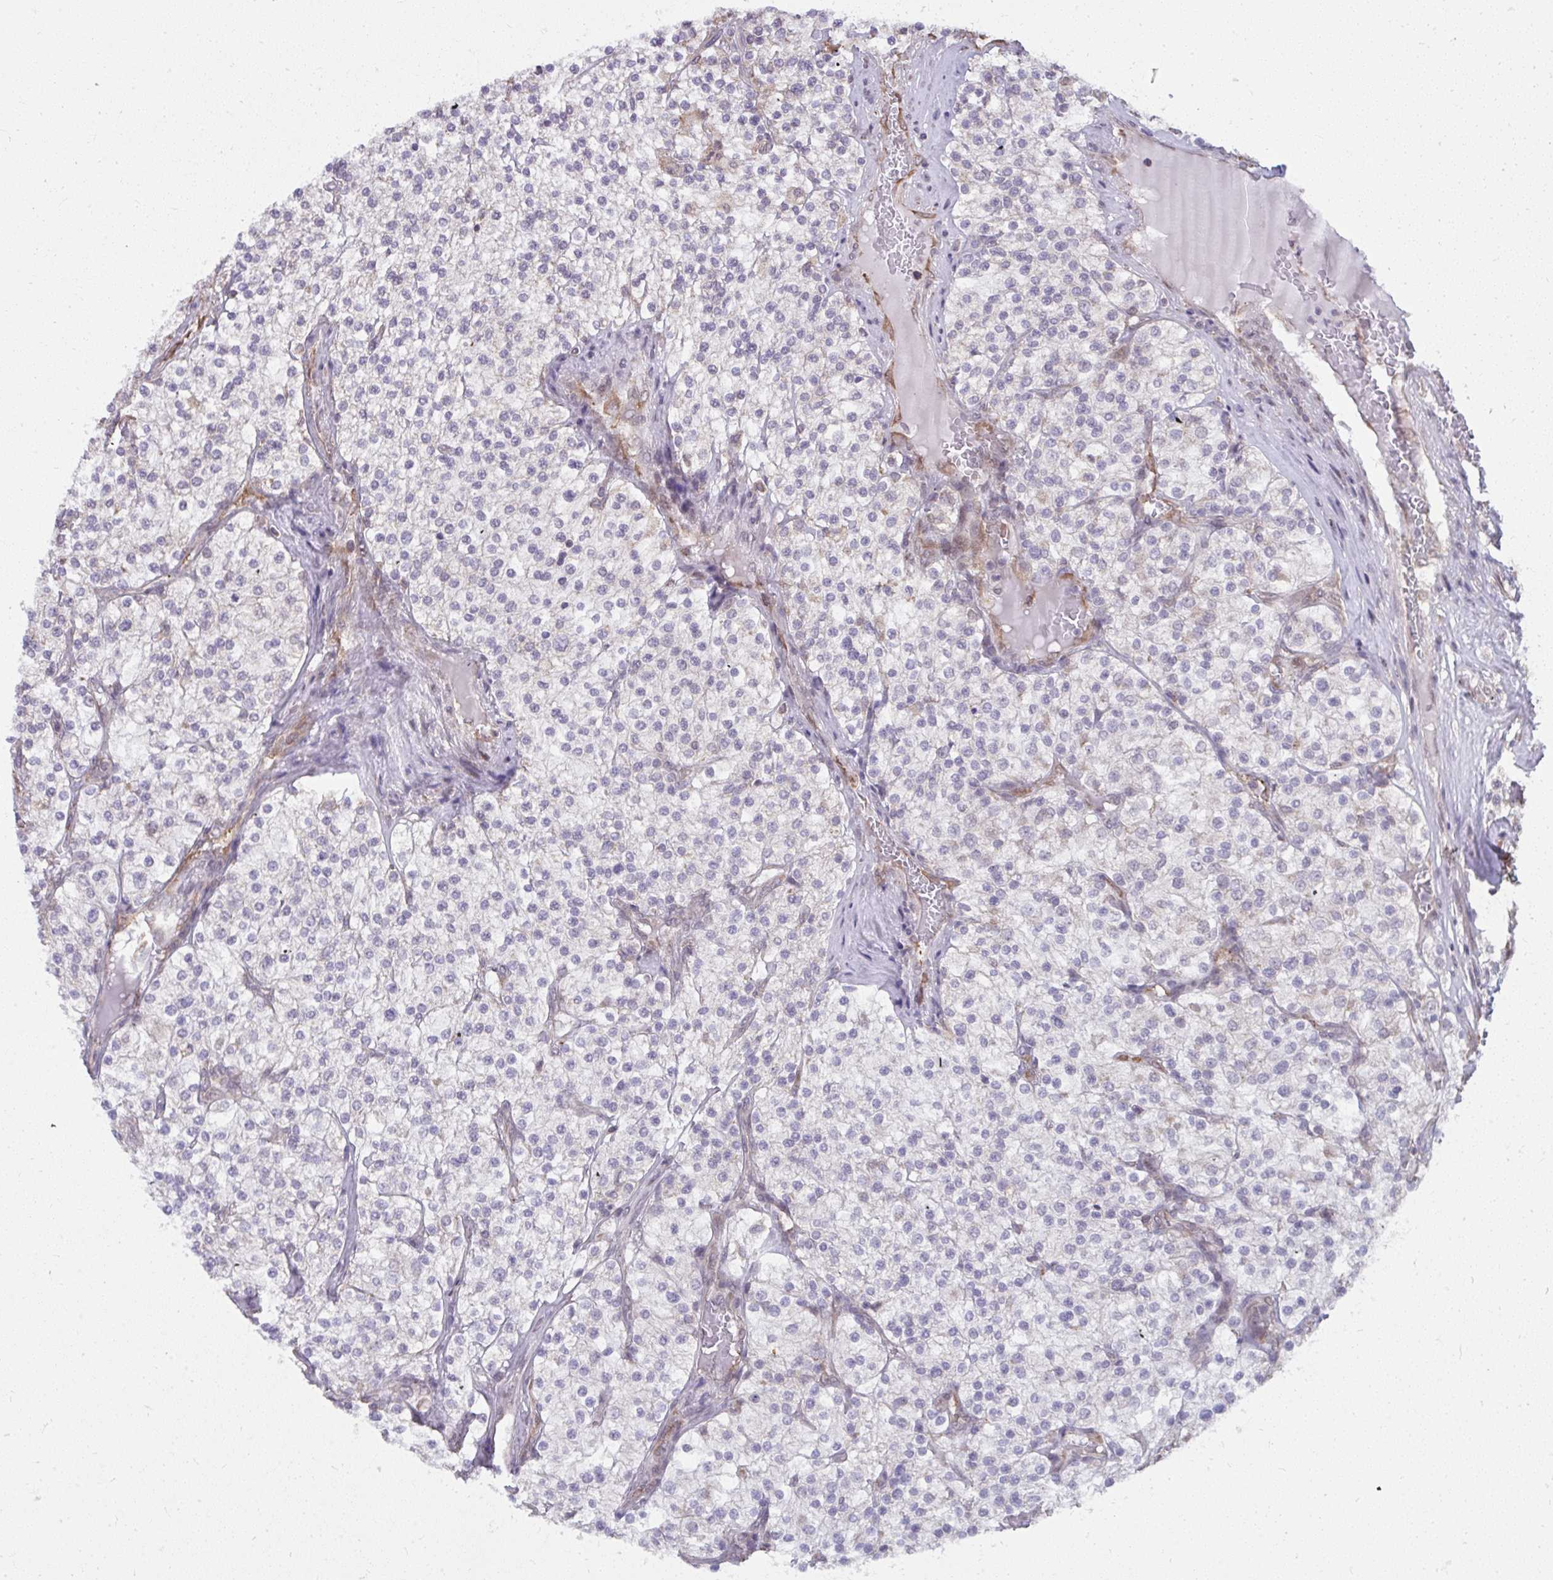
{"staining": {"intensity": "negative", "quantity": "none", "location": "none"}, "tissue": "renal cancer", "cell_type": "Tumor cells", "image_type": "cancer", "snomed": [{"axis": "morphology", "description": "Adenocarcinoma, NOS"}, {"axis": "topography", "description": "Kidney"}], "caption": "Immunohistochemical staining of renal cancer demonstrates no significant positivity in tumor cells.", "gene": "NMNAT1", "patient": {"sex": "male", "age": 80}}